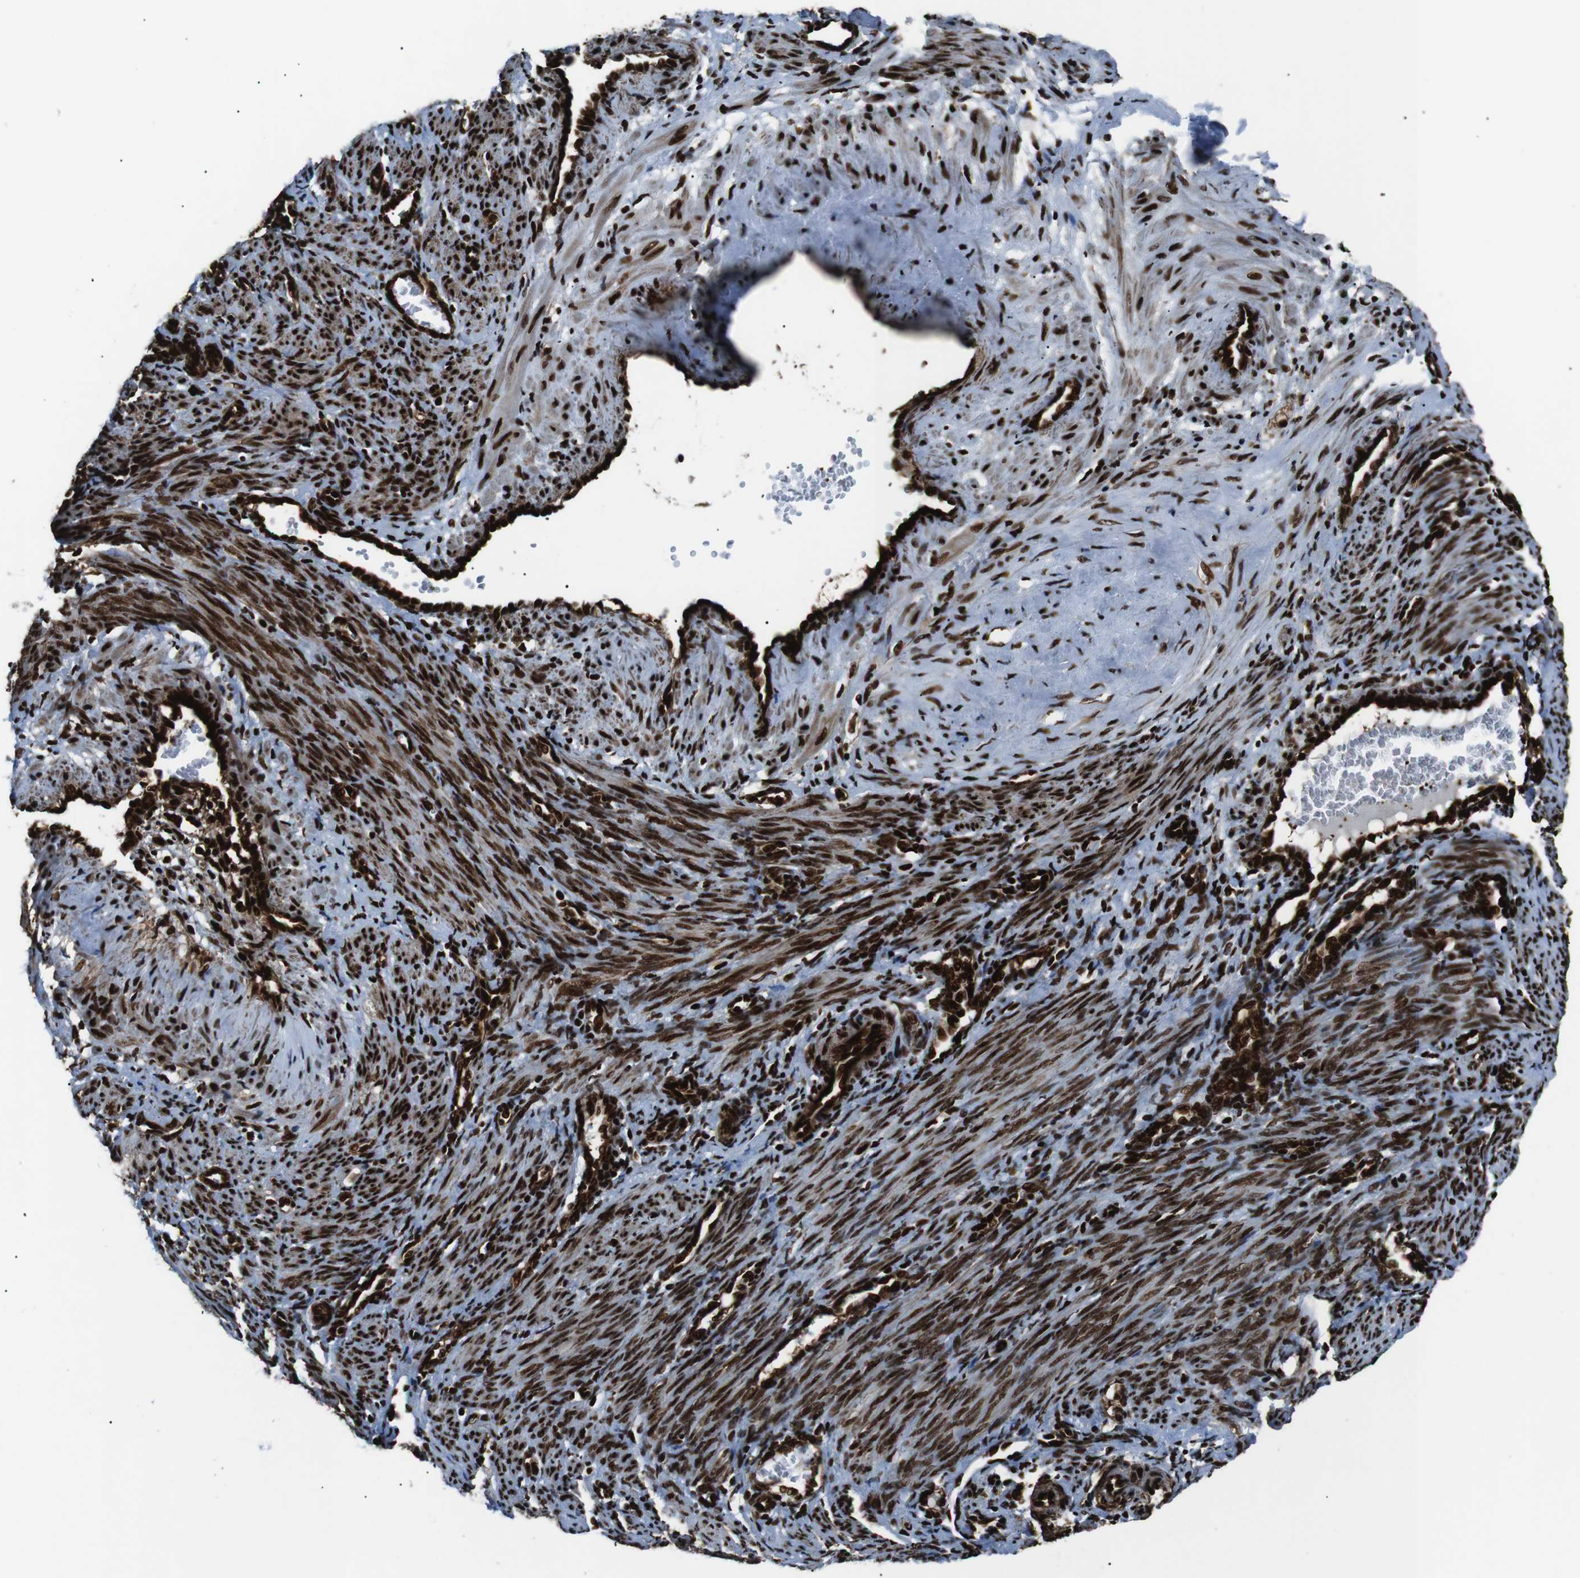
{"staining": {"intensity": "strong", "quantity": ">75%", "location": "cytoplasmic/membranous,nuclear"}, "tissue": "smooth muscle", "cell_type": "Smooth muscle cells", "image_type": "normal", "snomed": [{"axis": "morphology", "description": "Normal tissue, NOS"}, {"axis": "topography", "description": "Endometrium"}], "caption": "A photomicrograph of human smooth muscle stained for a protein demonstrates strong cytoplasmic/membranous,nuclear brown staining in smooth muscle cells.", "gene": "HNRNPU", "patient": {"sex": "female", "age": 33}}